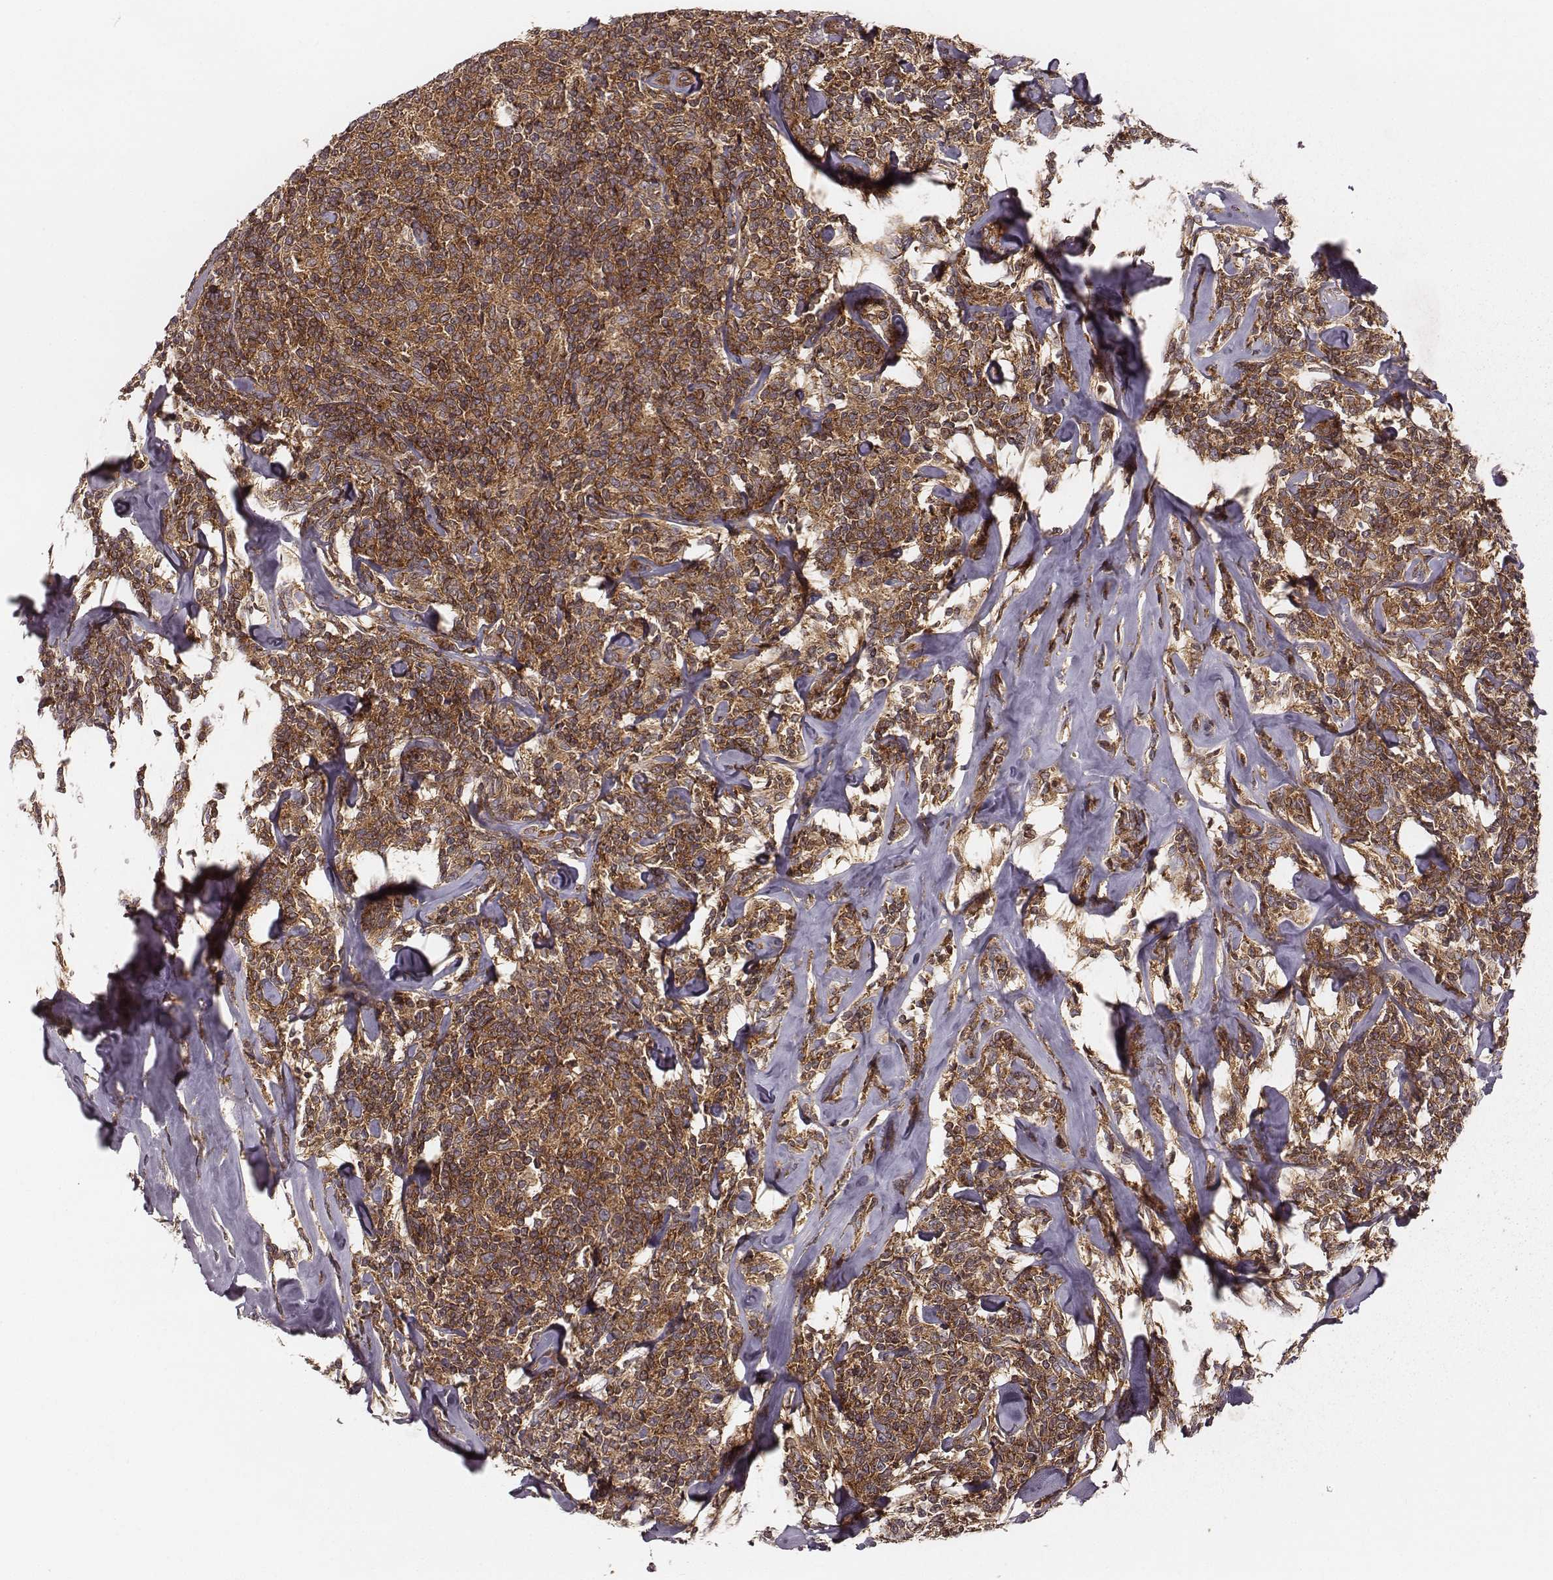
{"staining": {"intensity": "strong", "quantity": ">75%", "location": "cytoplasmic/membranous"}, "tissue": "lymphoma", "cell_type": "Tumor cells", "image_type": "cancer", "snomed": [{"axis": "morphology", "description": "Malignant lymphoma, non-Hodgkin's type, Low grade"}, {"axis": "topography", "description": "Lymph node"}], "caption": "A brown stain highlights strong cytoplasmic/membranous staining of a protein in human low-grade malignant lymphoma, non-Hodgkin's type tumor cells.", "gene": "VPS26A", "patient": {"sex": "female", "age": 56}}